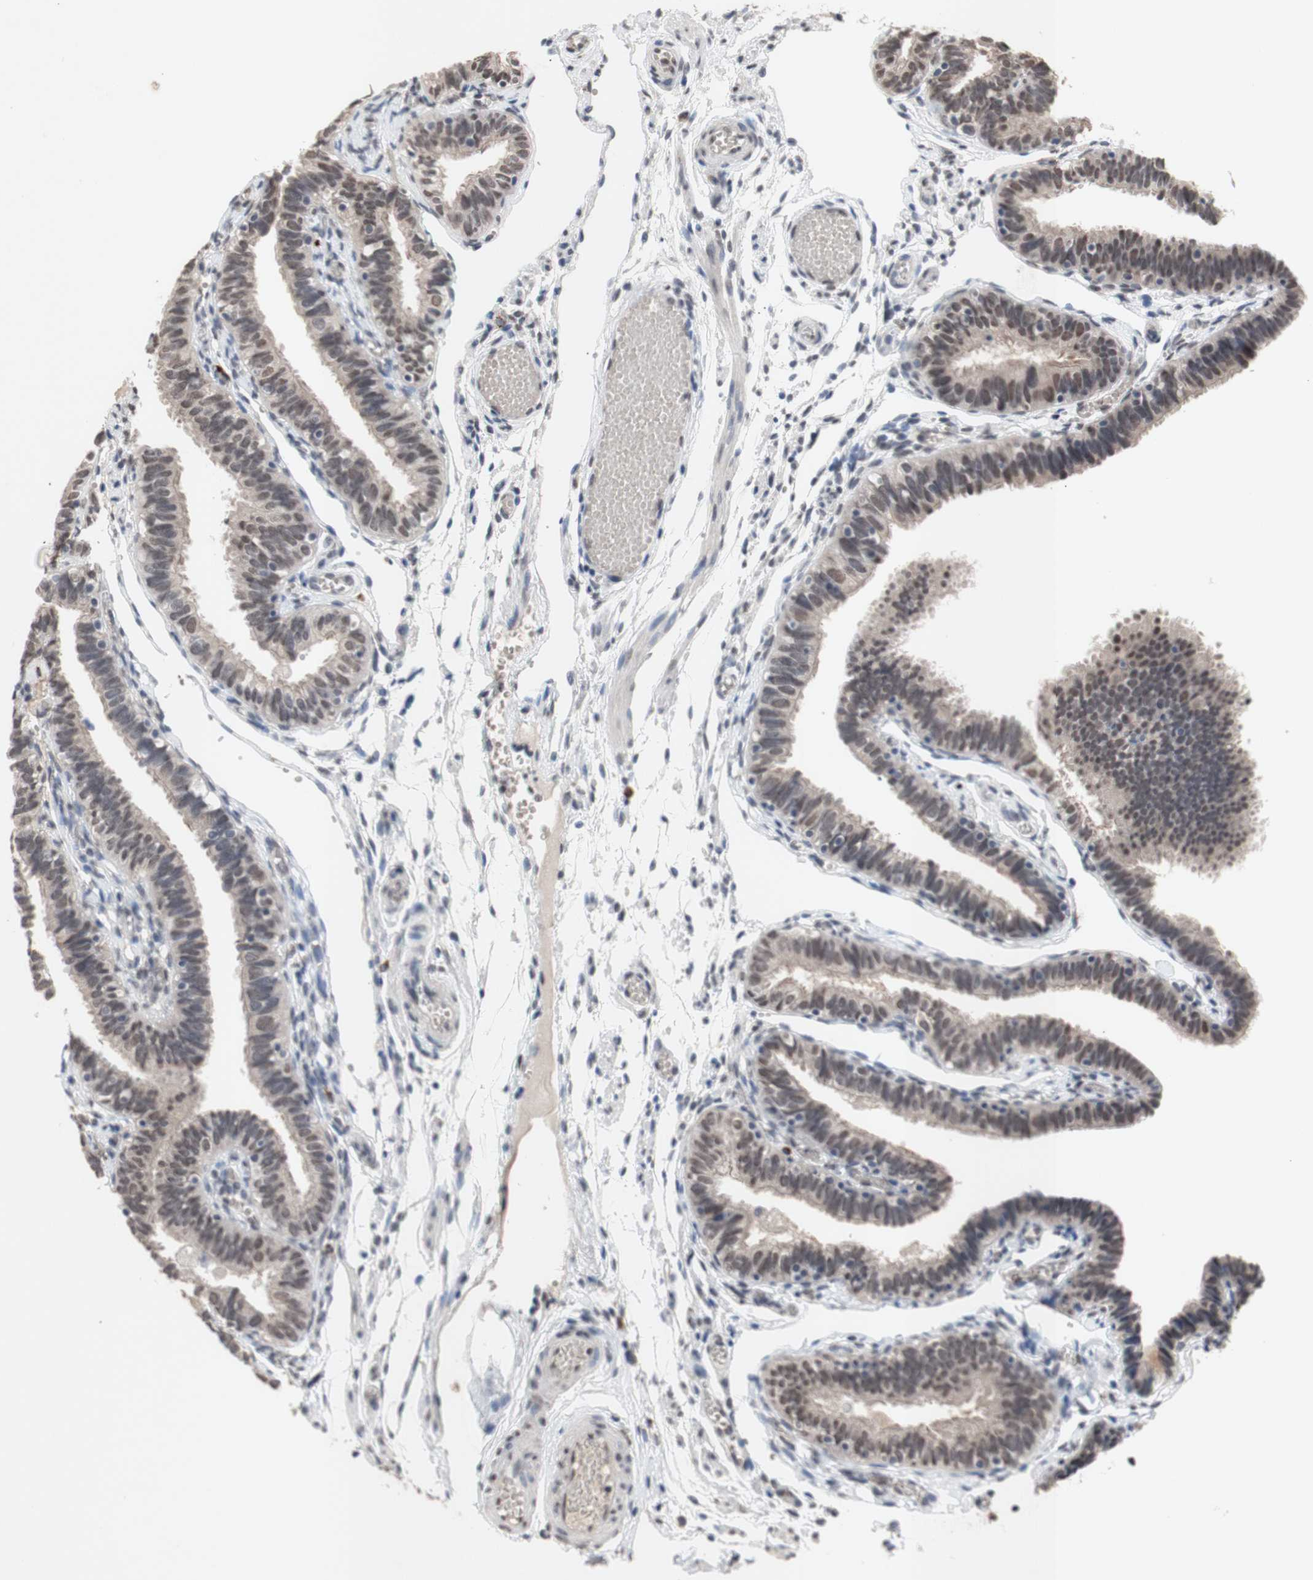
{"staining": {"intensity": "moderate", "quantity": ">75%", "location": "nuclear"}, "tissue": "fallopian tube", "cell_type": "Glandular cells", "image_type": "normal", "snomed": [{"axis": "morphology", "description": "Normal tissue, NOS"}, {"axis": "topography", "description": "Fallopian tube"}], "caption": "Immunohistochemistry (IHC) histopathology image of benign fallopian tube stained for a protein (brown), which demonstrates medium levels of moderate nuclear staining in approximately >75% of glandular cells.", "gene": "SFPQ", "patient": {"sex": "female", "age": 46}}